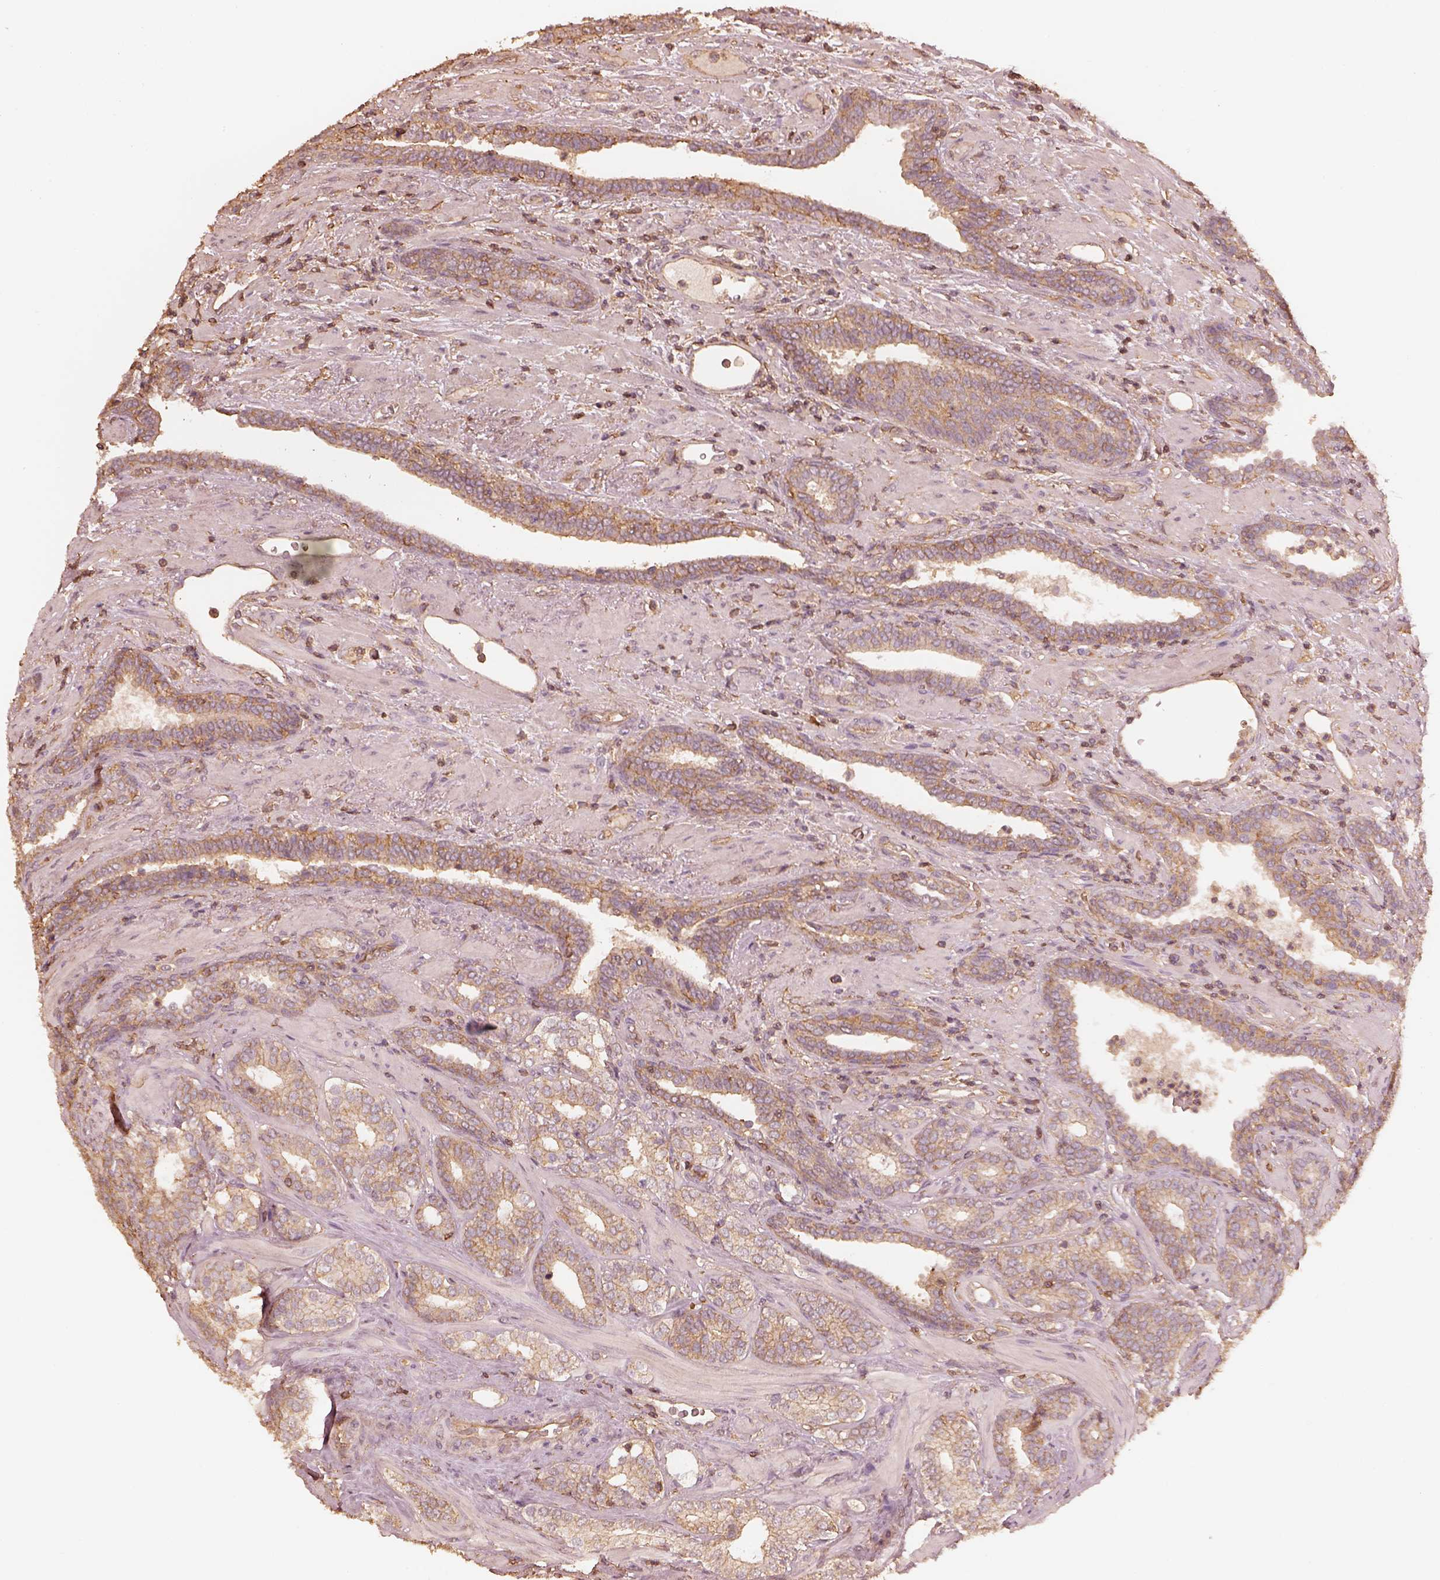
{"staining": {"intensity": "weak", "quantity": ">75%", "location": "cytoplasmic/membranous"}, "tissue": "prostate cancer", "cell_type": "Tumor cells", "image_type": "cancer", "snomed": [{"axis": "morphology", "description": "Adenocarcinoma, Low grade"}, {"axis": "topography", "description": "Prostate"}], "caption": "Protein analysis of adenocarcinoma (low-grade) (prostate) tissue demonstrates weak cytoplasmic/membranous positivity in approximately >75% of tumor cells.", "gene": "WDR7", "patient": {"sex": "male", "age": 61}}